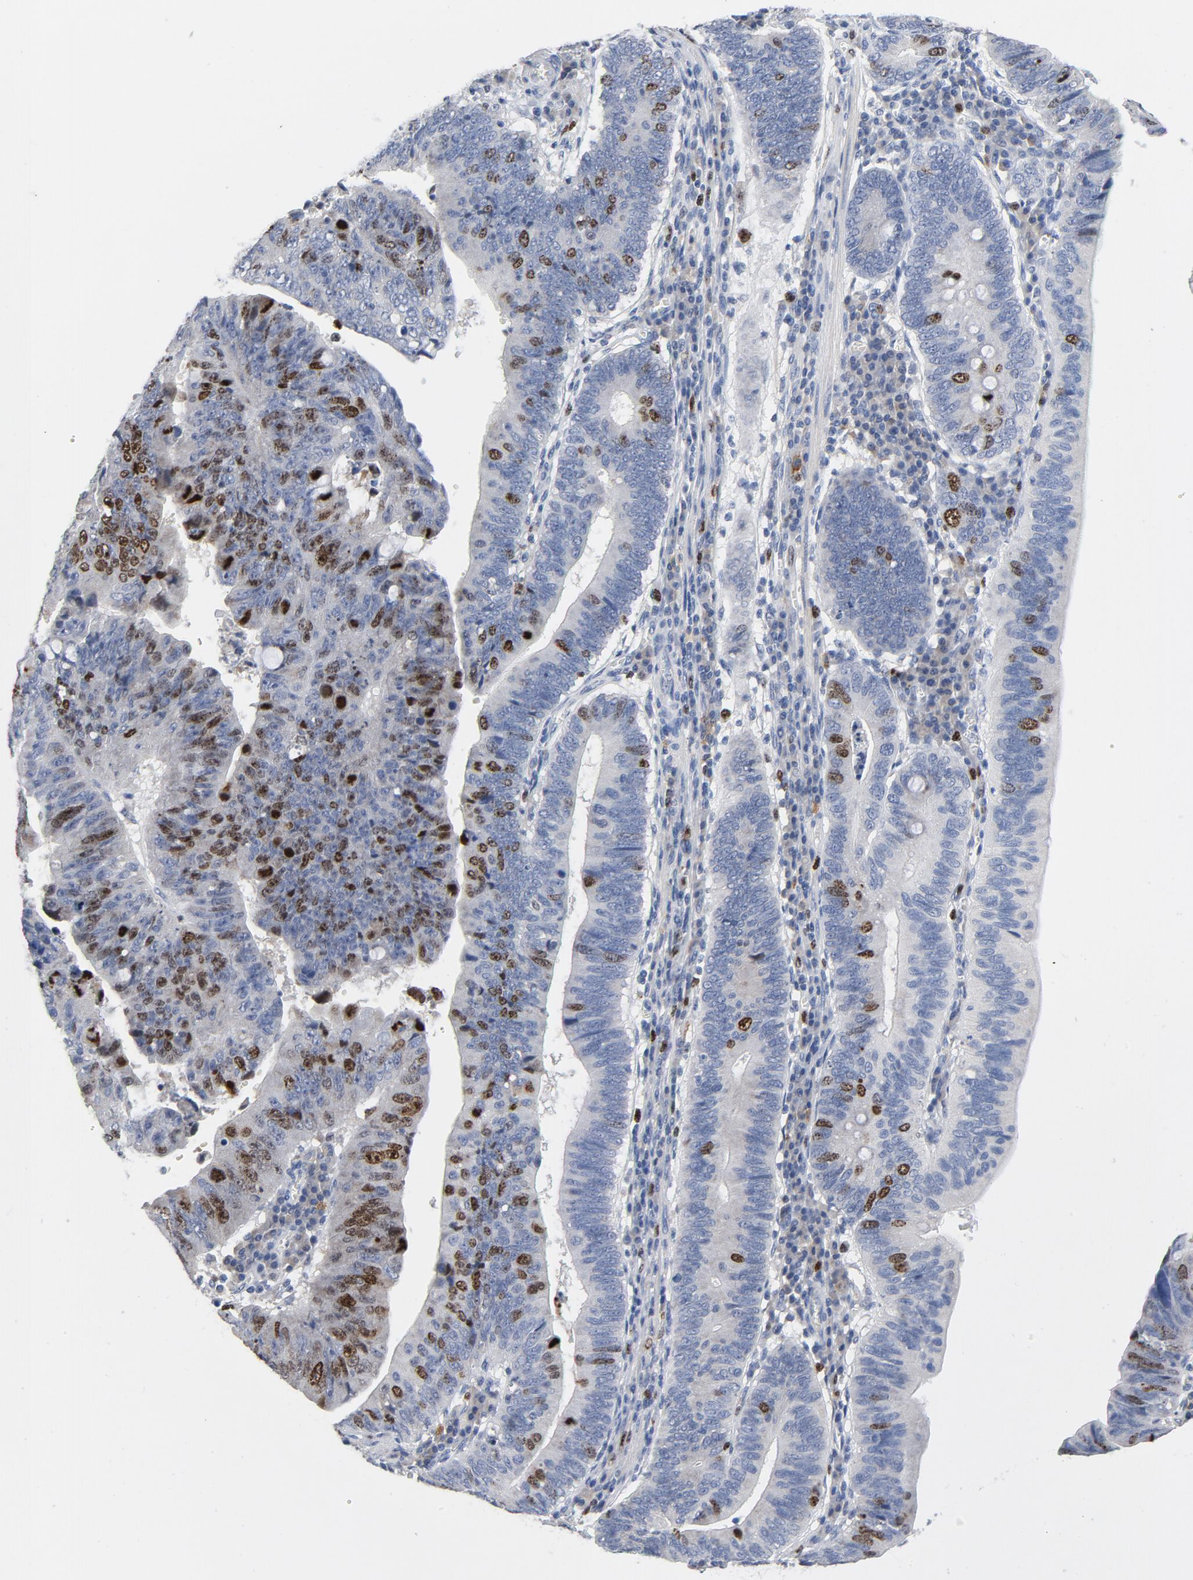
{"staining": {"intensity": "moderate", "quantity": "<25%", "location": "nuclear"}, "tissue": "stomach cancer", "cell_type": "Tumor cells", "image_type": "cancer", "snomed": [{"axis": "morphology", "description": "Adenocarcinoma, NOS"}, {"axis": "topography", "description": "Stomach"}], "caption": "IHC histopathology image of neoplastic tissue: stomach cancer (adenocarcinoma) stained using IHC displays low levels of moderate protein expression localized specifically in the nuclear of tumor cells, appearing as a nuclear brown color.", "gene": "BIRC5", "patient": {"sex": "male", "age": 59}}